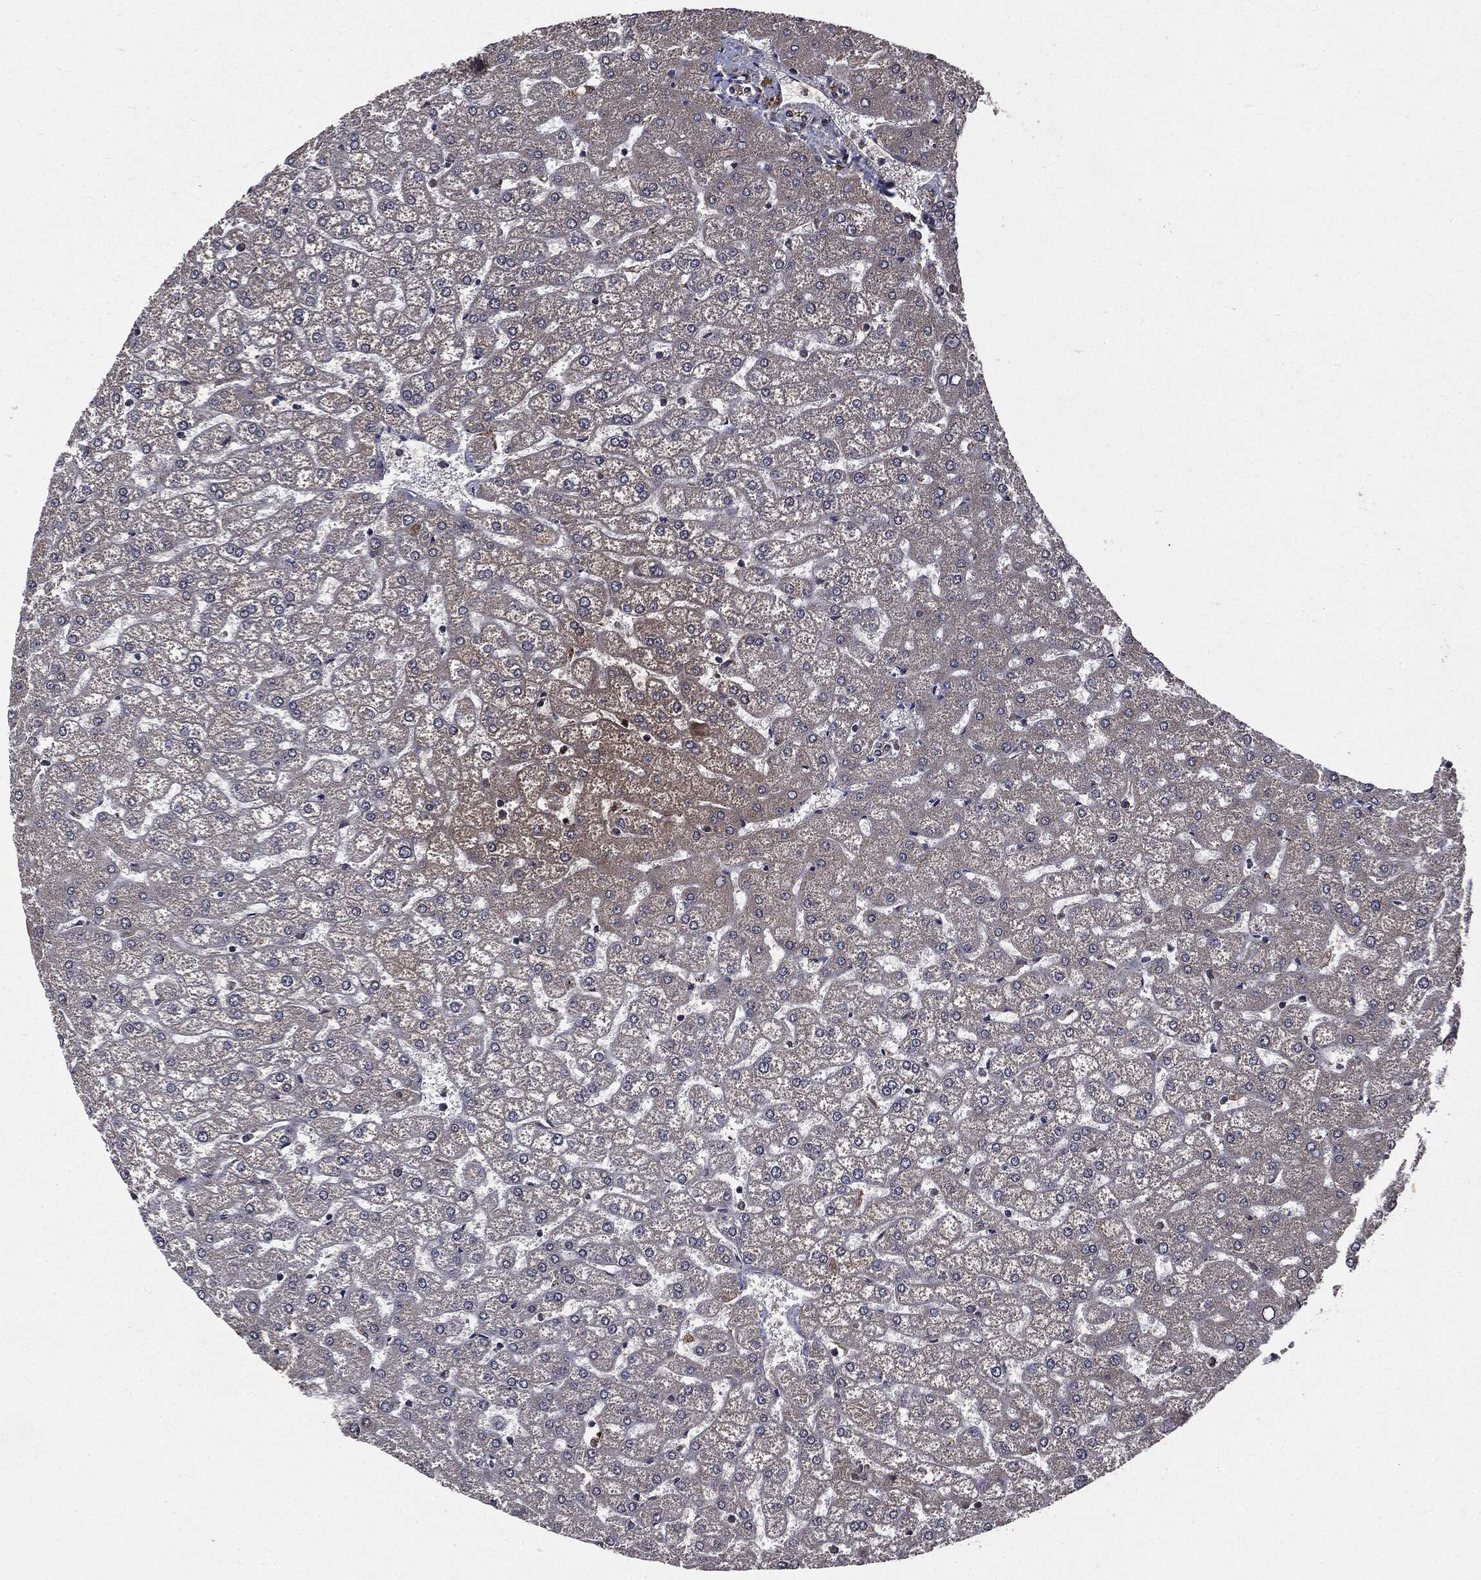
{"staining": {"intensity": "negative", "quantity": "none", "location": "none"}, "tissue": "liver", "cell_type": "Cholangiocytes", "image_type": "normal", "snomed": [{"axis": "morphology", "description": "Normal tissue, NOS"}, {"axis": "topography", "description": "Liver"}], "caption": "Cholangiocytes show no significant expression in benign liver. (Brightfield microscopy of DAB (3,3'-diaminobenzidine) immunohistochemistry at high magnification).", "gene": "PLOD3", "patient": {"sex": "female", "age": 32}}